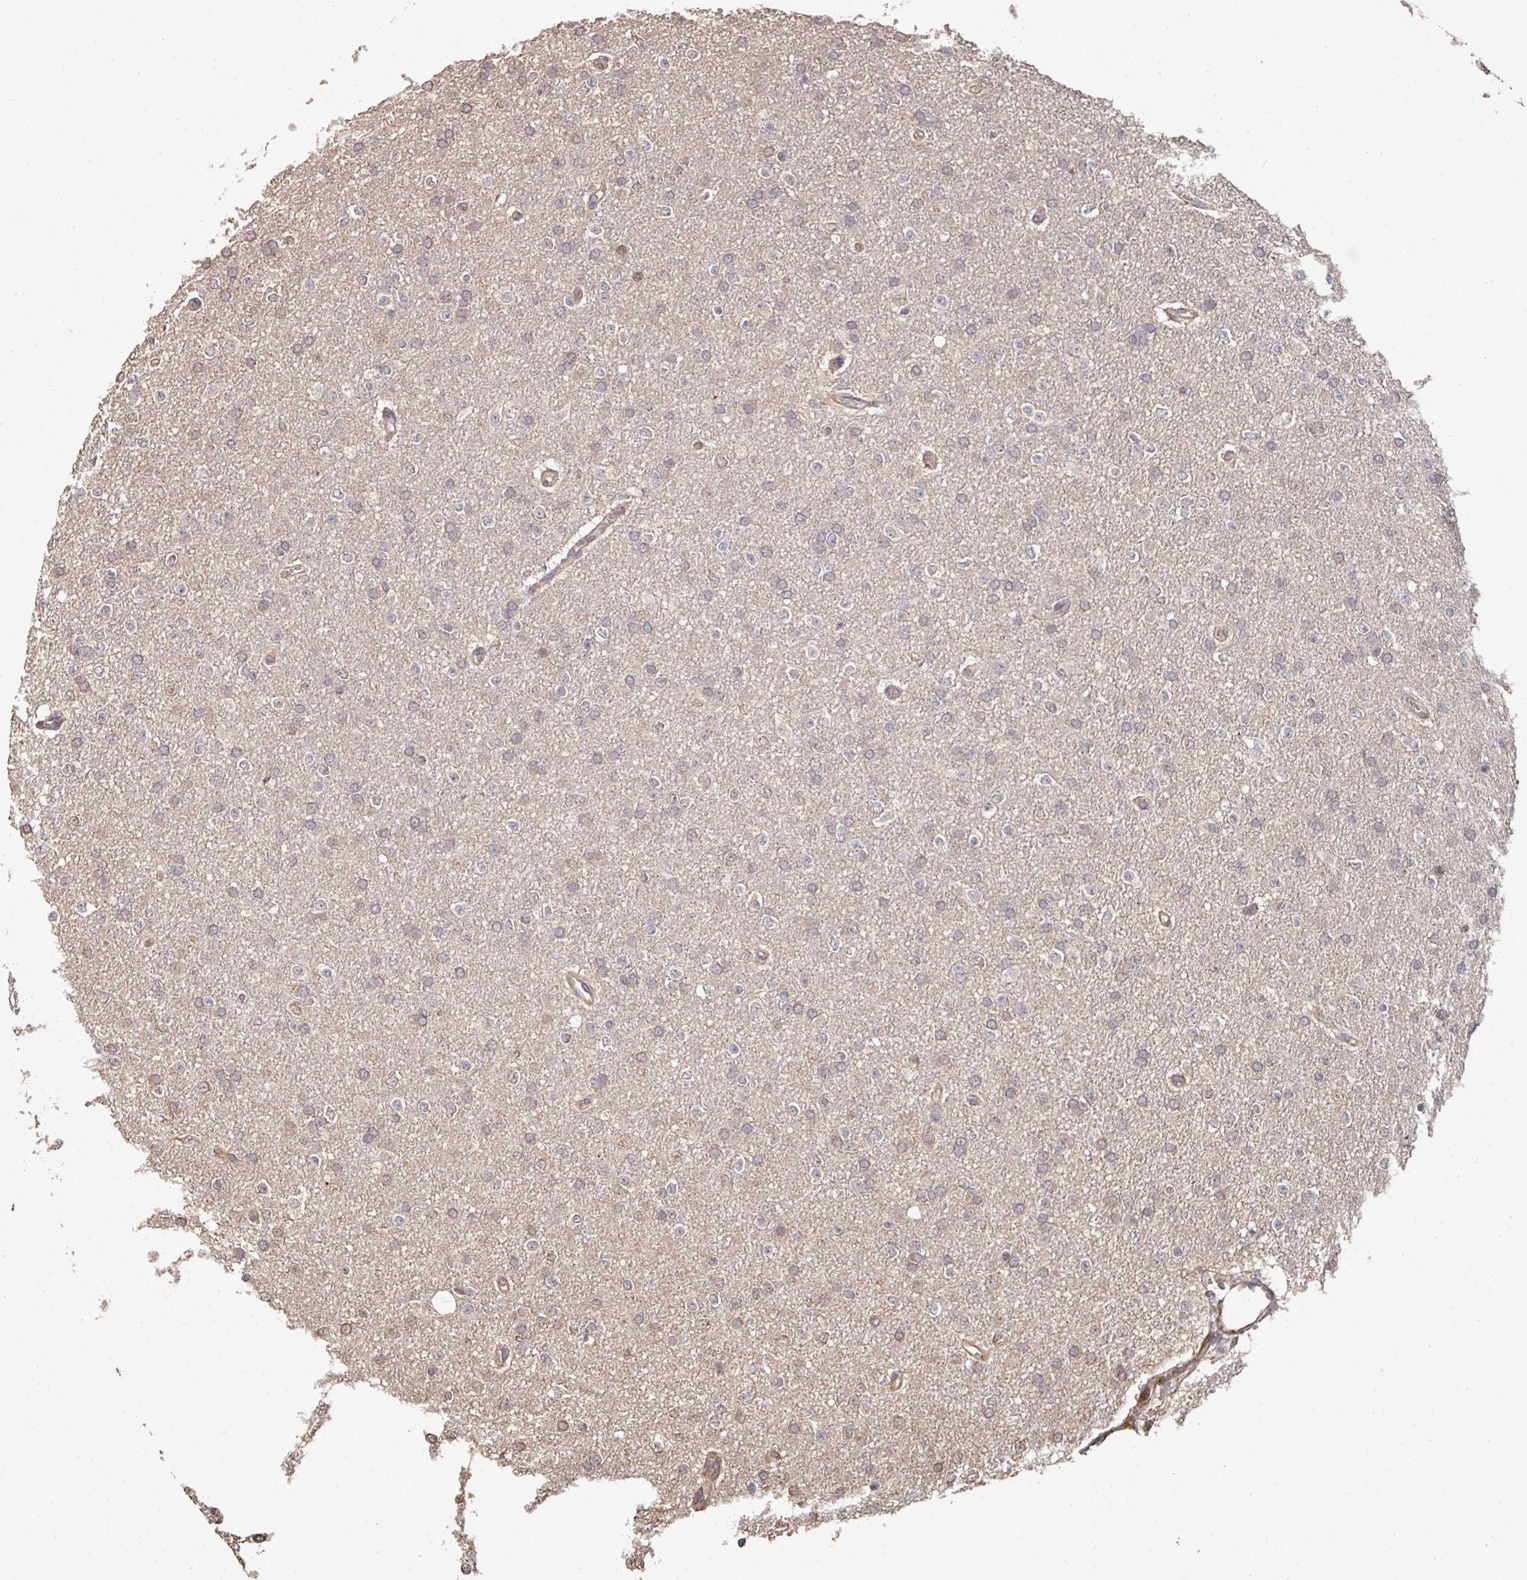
{"staining": {"intensity": "weak", "quantity": "25%-75%", "location": "cytoplasmic/membranous"}, "tissue": "glioma", "cell_type": "Tumor cells", "image_type": "cancer", "snomed": [{"axis": "morphology", "description": "Glioma, malignant, Low grade"}, {"axis": "topography", "description": "Brain"}], "caption": "A brown stain labels weak cytoplasmic/membranous expression of a protein in malignant low-grade glioma tumor cells.", "gene": "CA7", "patient": {"sex": "female", "age": 34}}